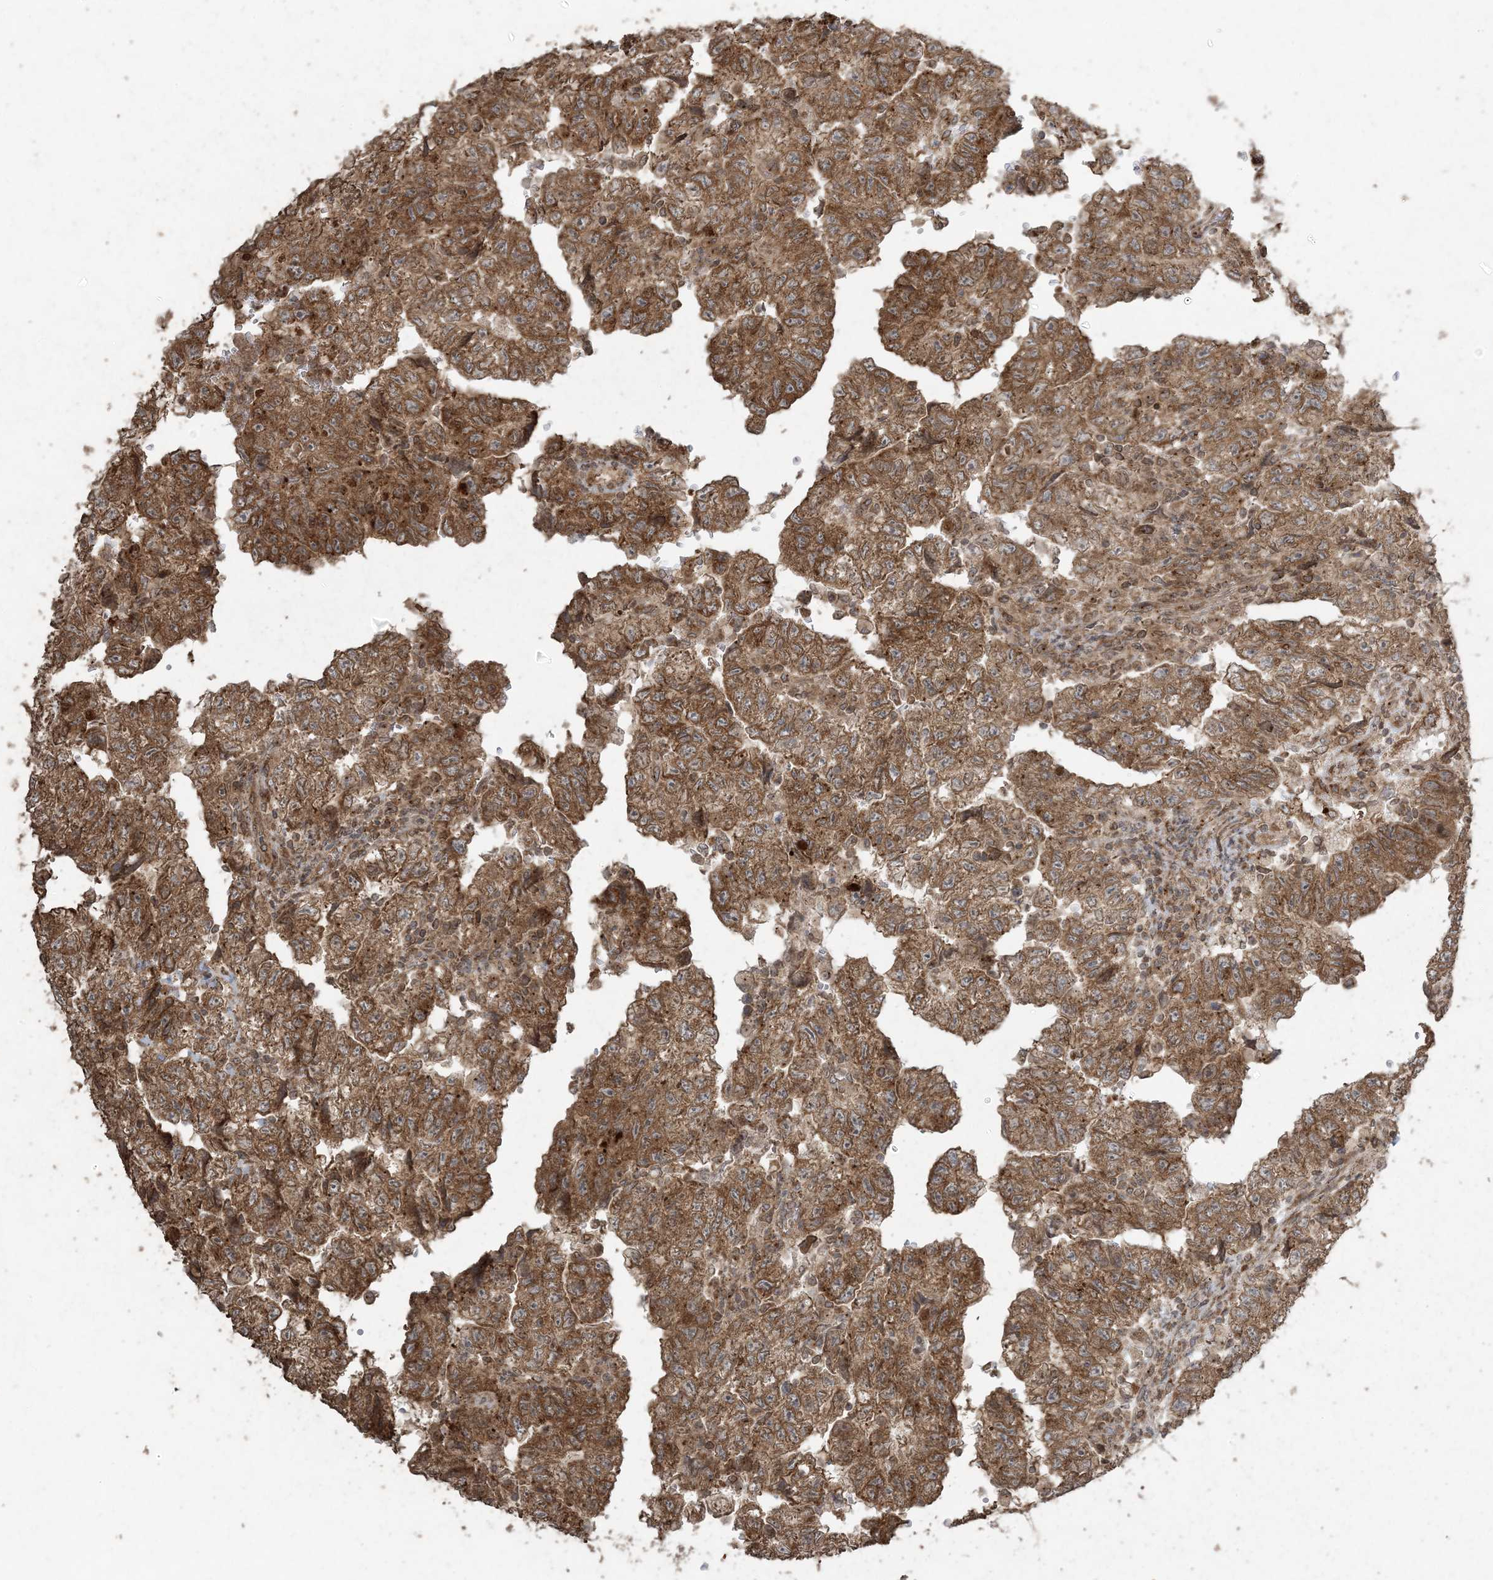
{"staining": {"intensity": "strong", "quantity": ">75%", "location": "cytoplasmic/membranous"}, "tissue": "testis cancer", "cell_type": "Tumor cells", "image_type": "cancer", "snomed": [{"axis": "morphology", "description": "Carcinoma, Embryonal, NOS"}, {"axis": "topography", "description": "Testis"}], "caption": "Protein analysis of embryonal carcinoma (testis) tissue demonstrates strong cytoplasmic/membranous staining in about >75% of tumor cells. (IHC, brightfield microscopy, high magnification).", "gene": "DDX19B", "patient": {"sex": "male", "age": 36}}